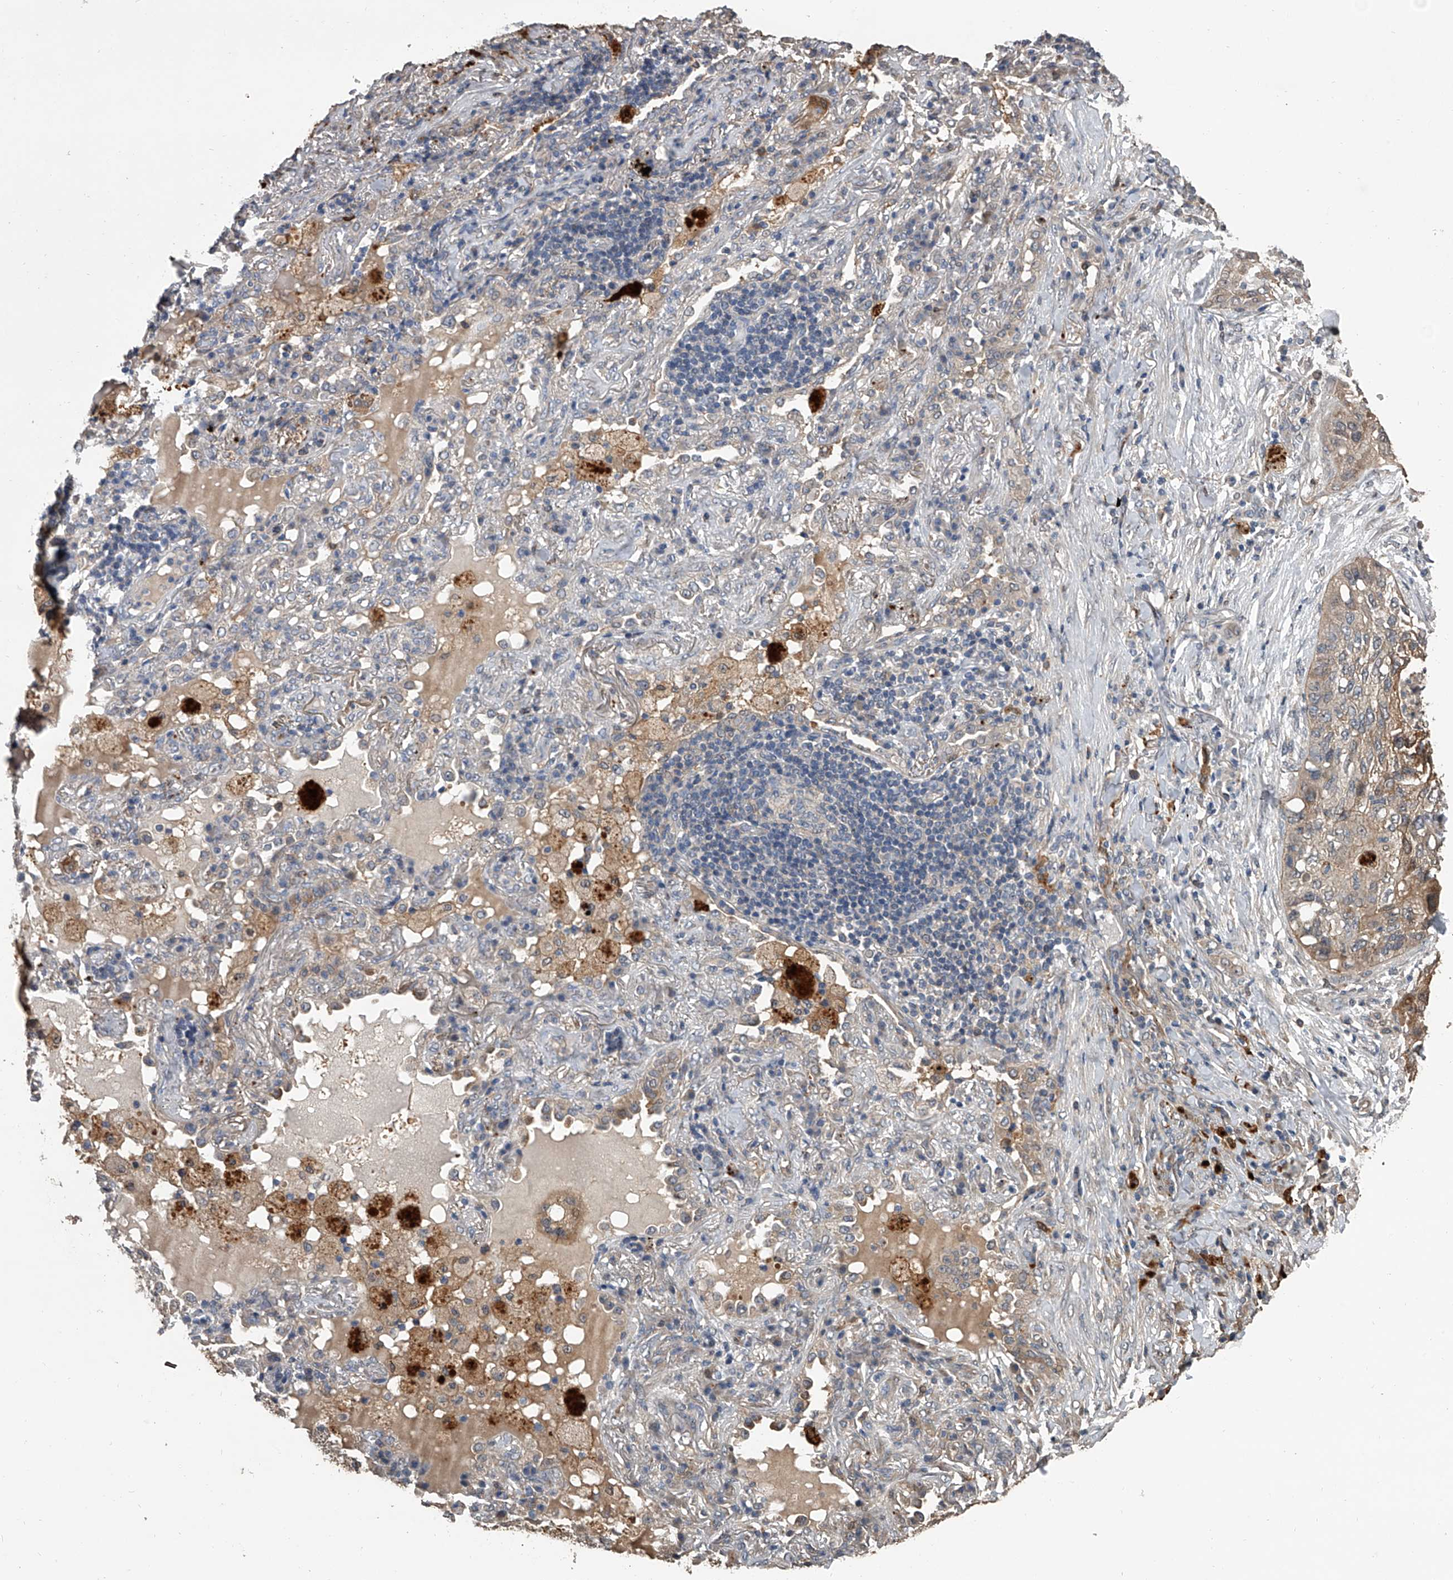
{"staining": {"intensity": "weak", "quantity": ">75%", "location": "cytoplasmic/membranous"}, "tissue": "lung cancer", "cell_type": "Tumor cells", "image_type": "cancer", "snomed": [{"axis": "morphology", "description": "Squamous cell carcinoma, NOS"}, {"axis": "topography", "description": "Lung"}], "caption": "The image shows staining of lung cancer, revealing weak cytoplasmic/membranous protein staining (brown color) within tumor cells.", "gene": "DOCK9", "patient": {"sex": "female", "age": 63}}